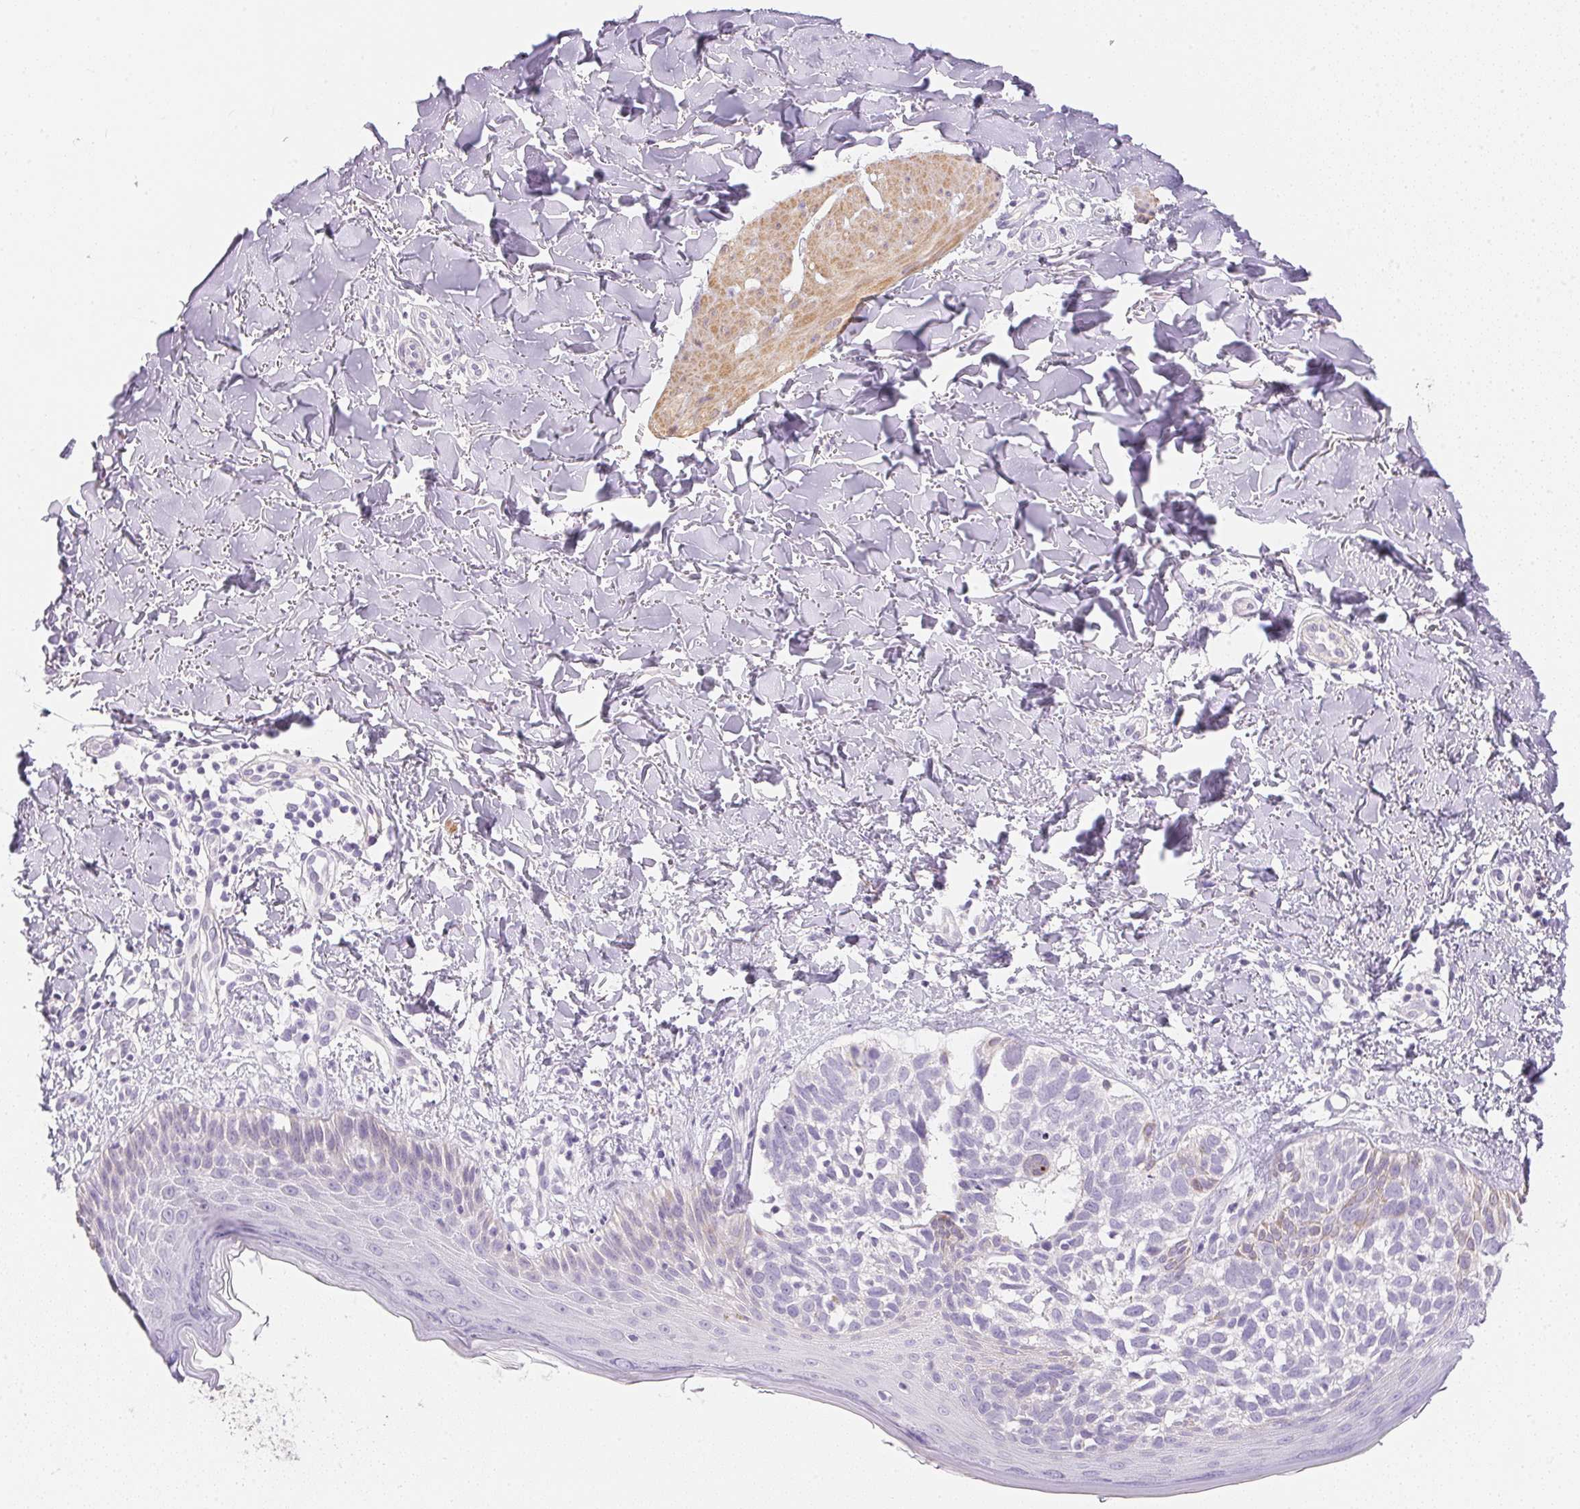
{"staining": {"intensity": "negative", "quantity": "none", "location": "none"}, "tissue": "skin cancer", "cell_type": "Tumor cells", "image_type": "cancer", "snomed": [{"axis": "morphology", "description": "Basal cell carcinoma"}, {"axis": "topography", "description": "Skin"}], "caption": "Immunohistochemistry (IHC) histopathology image of neoplastic tissue: human skin cancer (basal cell carcinoma) stained with DAB (3,3'-diaminobenzidine) displays no significant protein positivity in tumor cells. The staining was performed using DAB (3,3'-diaminobenzidine) to visualize the protein expression in brown, while the nuclei were stained in blue with hematoxylin (Magnification: 20x).", "gene": "KCNE2", "patient": {"sex": "female", "age": 45}}